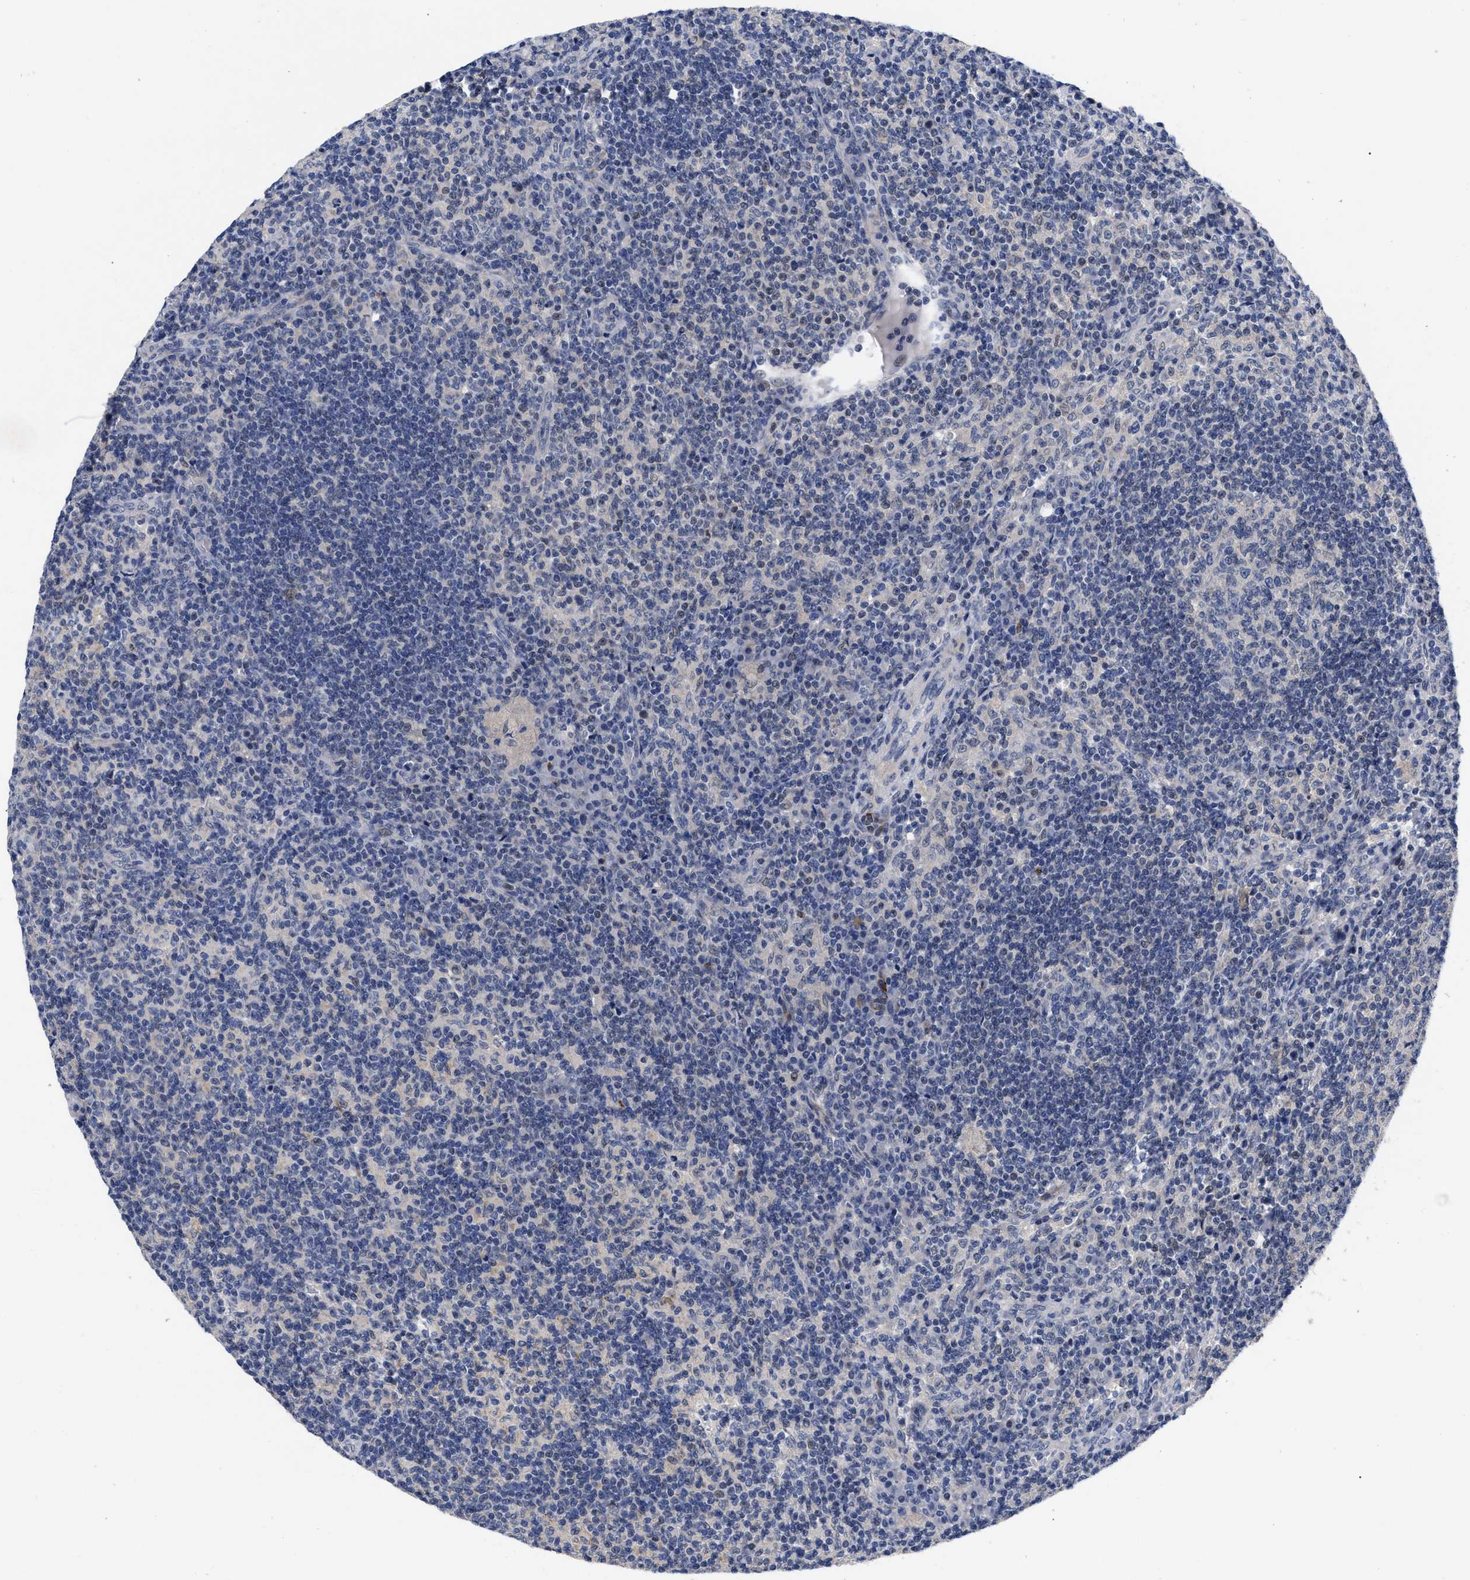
{"staining": {"intensity": "negative", "quantity": "none", "location": "none"}, "tissue": "lymph node", "cell_type": "Germinal center cells", "image_type": "normal", "snomed": [{"axis": "morphology", "description": "Normal tissue, NOS"}, {"axis": "morphology", "description": "Inflammation, NOS"}, {"axis": "topography", "description": "Lymph node"}], "caption": "This is an IHC micrograph of benign lymph node. There is no staining in germinal center cells.", "gene": "CCN5", "patient": {"sex": "male", "age": 55}}